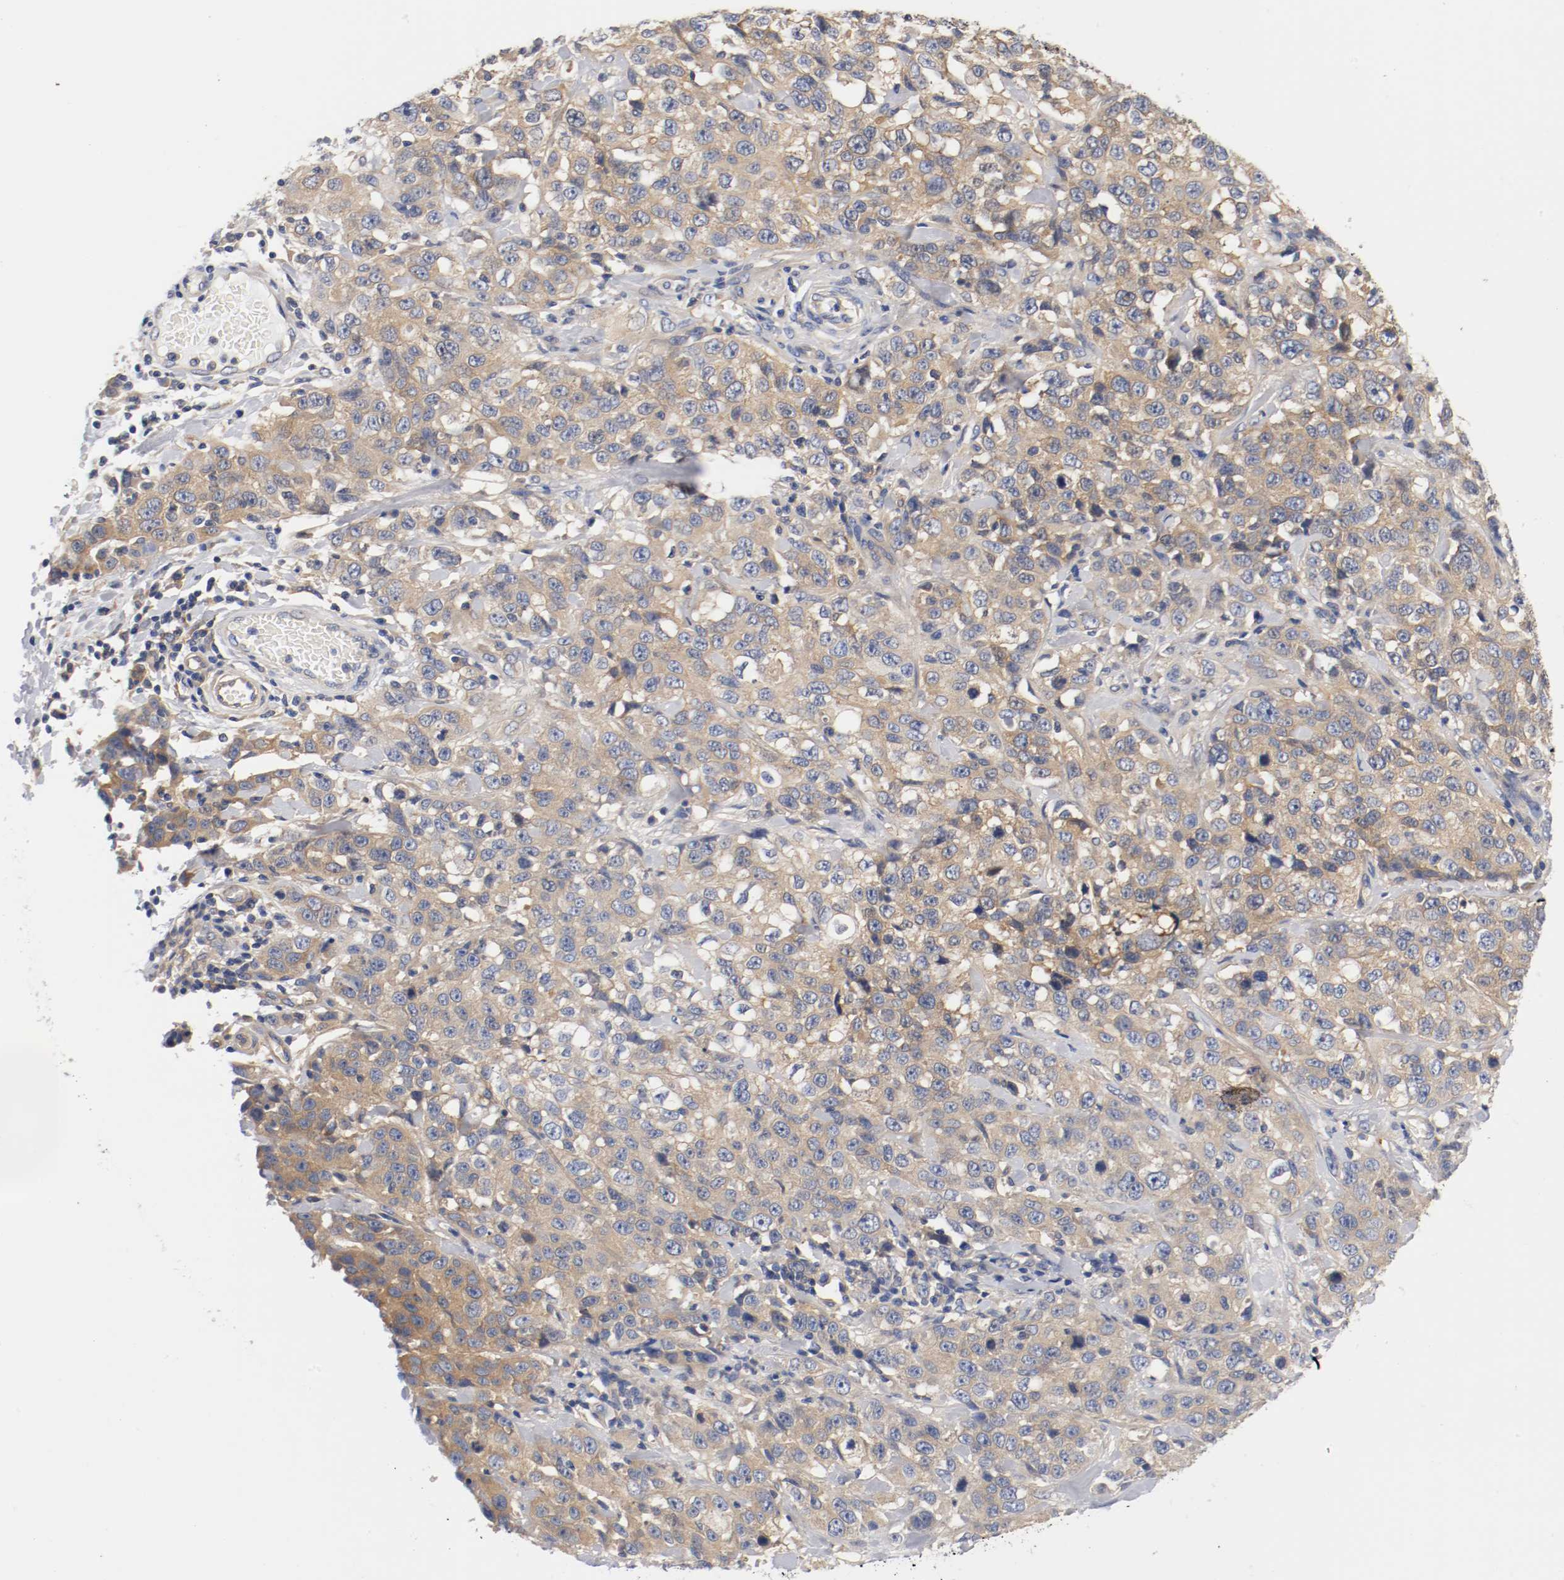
{"staining": {"intensity": "moderate", "quantity": ">75%", "location": "cytoplasmic/membranous"}, "tissue": "stomach cancer", "cell_type": "Tumor cells", "image_type": "cancer", "snomed": [{"axis": "morphology", "description": "Normal tissue, NOS"}, {"axis": "morphology", "description": "Adenocarcinoma, NOS"}, {"axis": "topography", "description": "Stomach"}], "caption": "There is medium levels of moderate cytoplasmic/membranous expression in tumor cells of adenocarcinoma (stomach), as demonstrated by immunohistochemical staining (brown color).", "gene": "HGS", "patient": {"sex": "male", "age": 48}}